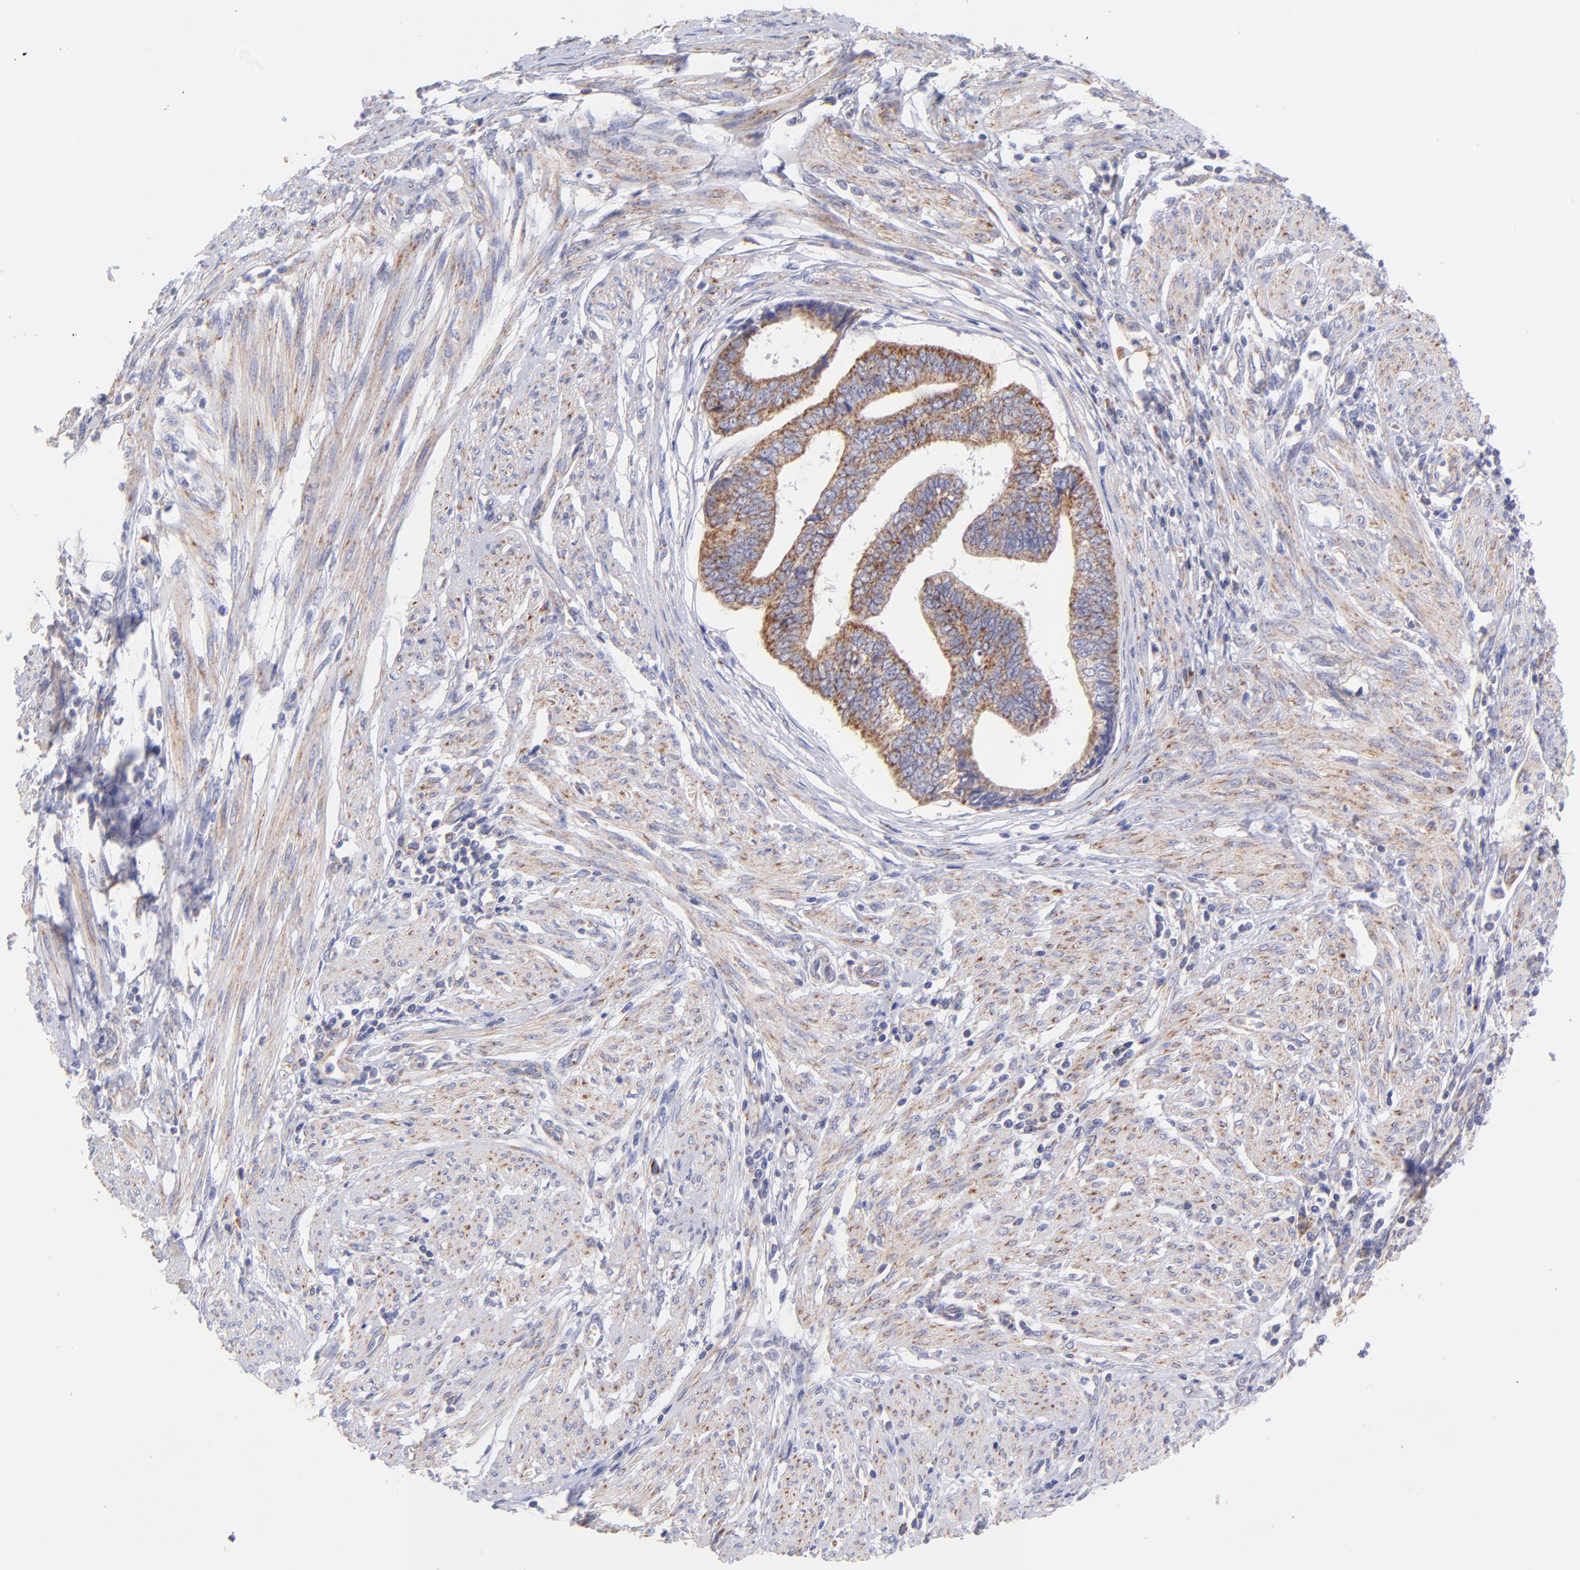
{"staining": {"intensity": "moderate", "quantity": ">75%", "location": "cytoplasmic/membranous"}, "tissue": "endometrial cancer", "cell_type": "Tumor cells", "image_type": "cancer", "snomed": [{"axis": "morphology", "description": "Adenocarcinoma, NOS"}, {"axis": "topography", "description": "Endometrium"}], "caption": "Adenocarcinoma (endometrial) was stained to show a protein in brown. There is medium levels of moderate cytoplasmic/membranous staining in approximately >75% of tumor cells.", "gene": "NDUFB7", "patient": {"sex": "female", "age": 75}}